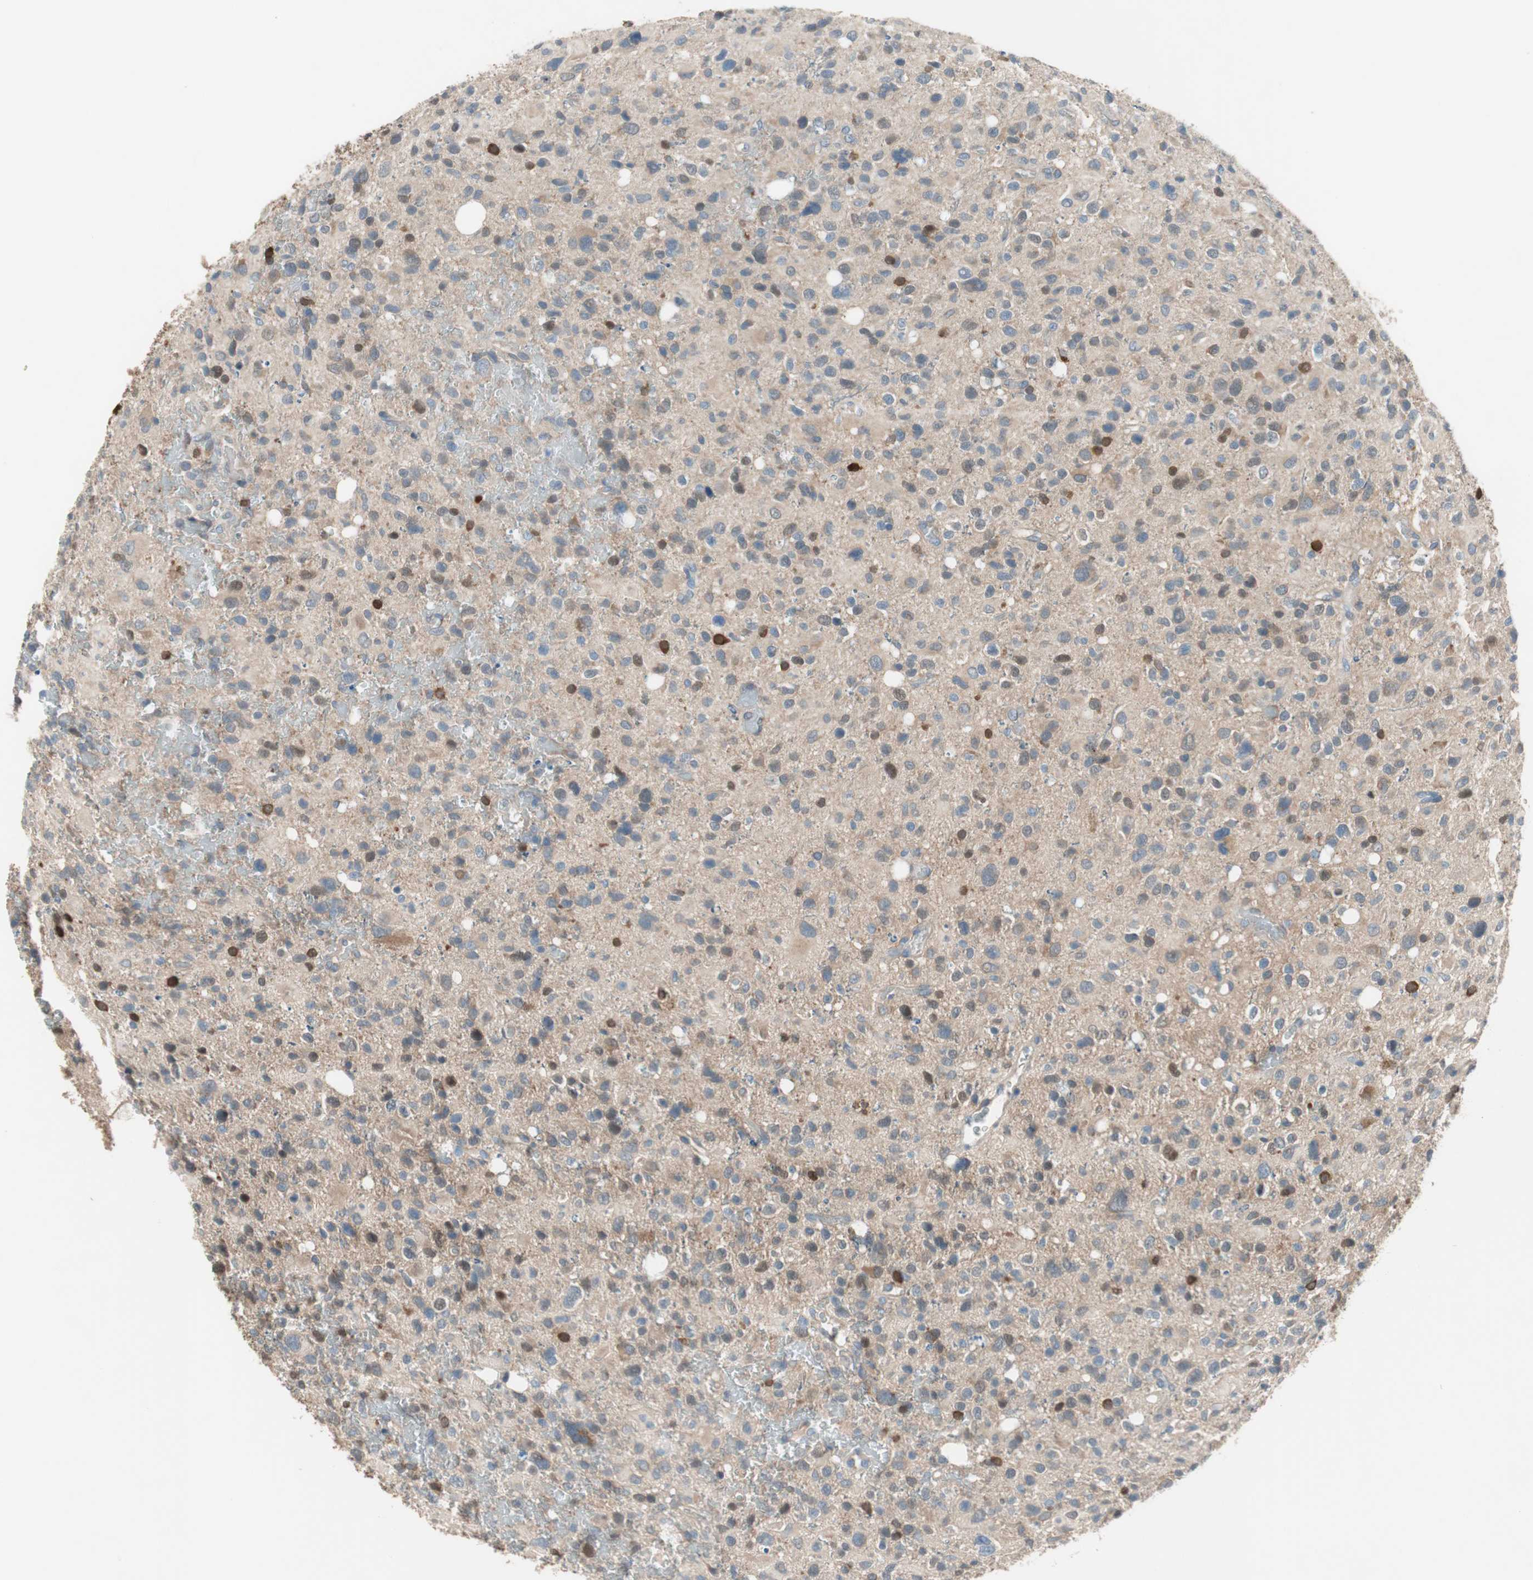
{"staining": {"intensity": "moderate", "quantity": "<25%", "location": "cytoplasmic/membranous"}, "tissue": "glioma", "cell_type": "Tumor cells", "image_type": "cancer", "snomed": [{"axis": "morphology", "description": "Glioma, malignant, High grade"}, {"axis": "topography", "description": "Brain"}], "caption": "Tumor cells reveal moderate cytoplasmic/membranous expression in about <25% of cells in malignant high-grade glioma.", "gene": "GLUL", "patient": {"sex": "male", "age": 48}}